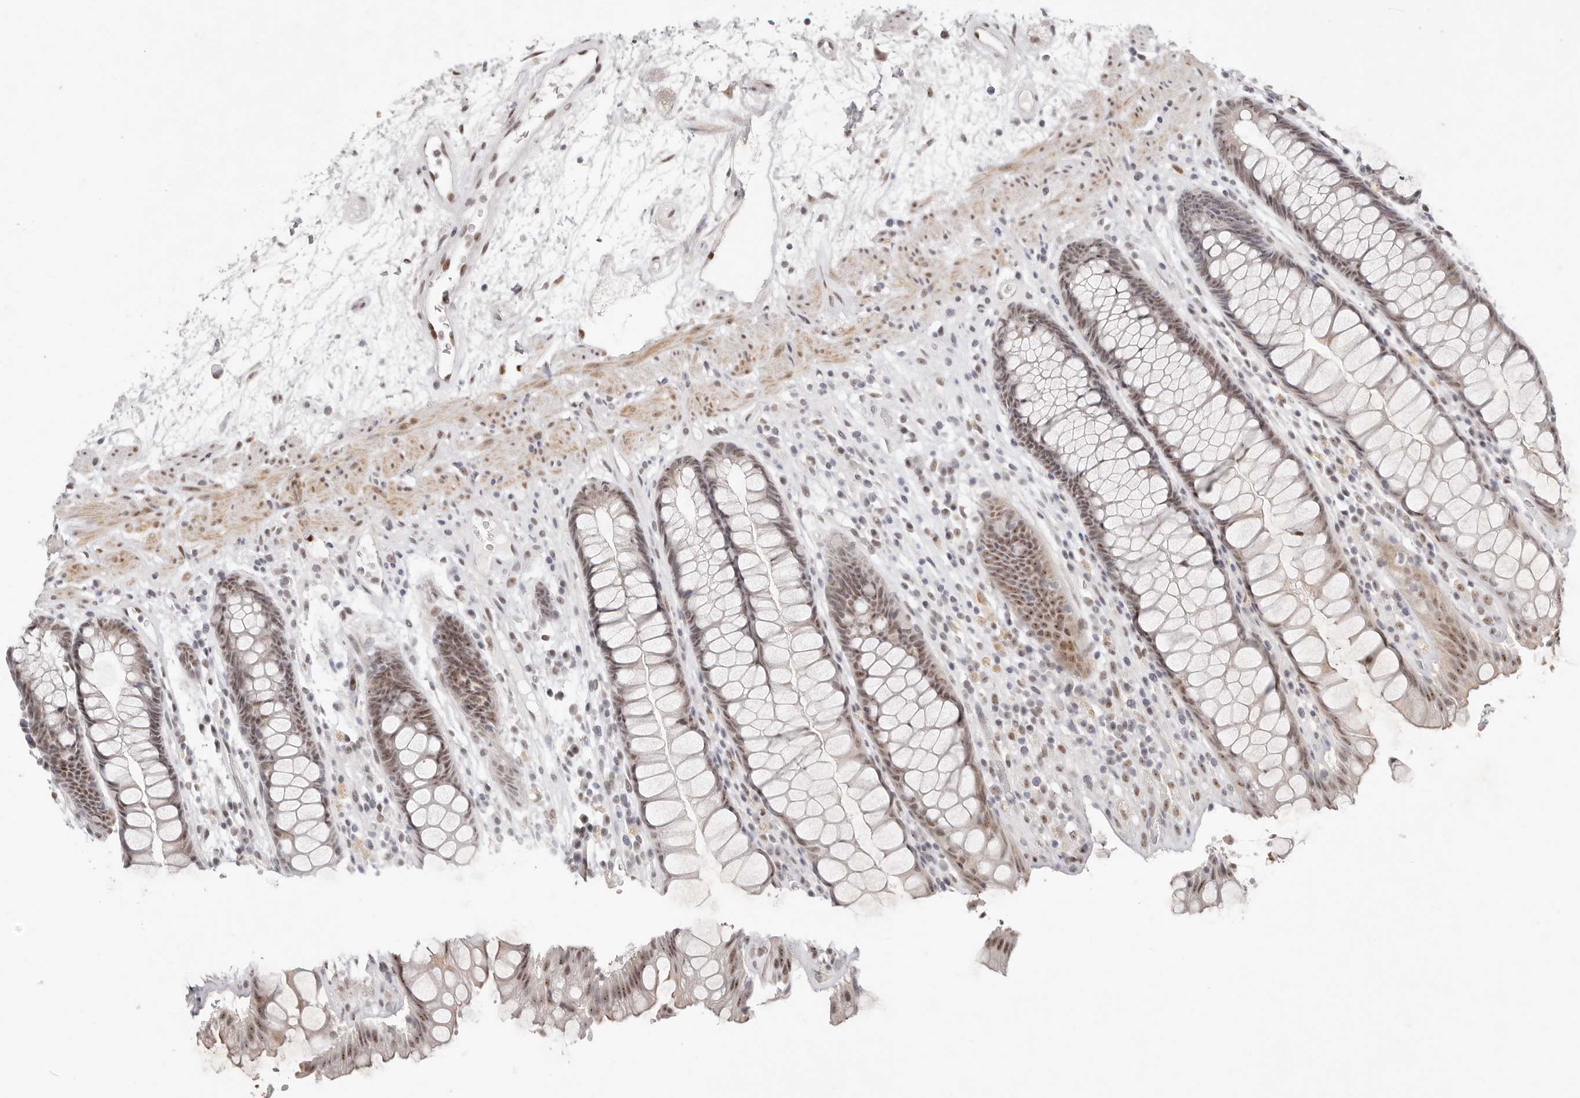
{"staining": {"intensity": "moderate", "quantity": ">75%", "location": "nuclear"}, "tissue": "rectum", "cell_type": "Glandular cells", "image_type": "normal", "snomed": [{"axis": "morphology", "description": "Normal tissue, NOS"}, {"axis": "topography", "description": "Rectum"}], "caption": "A brown stain labels moderate nuclear expression of a protein in glandular cells of unremarkable human rectum.", "gene": "LARP7", "patient": {"sex": "male", "age": 64}}